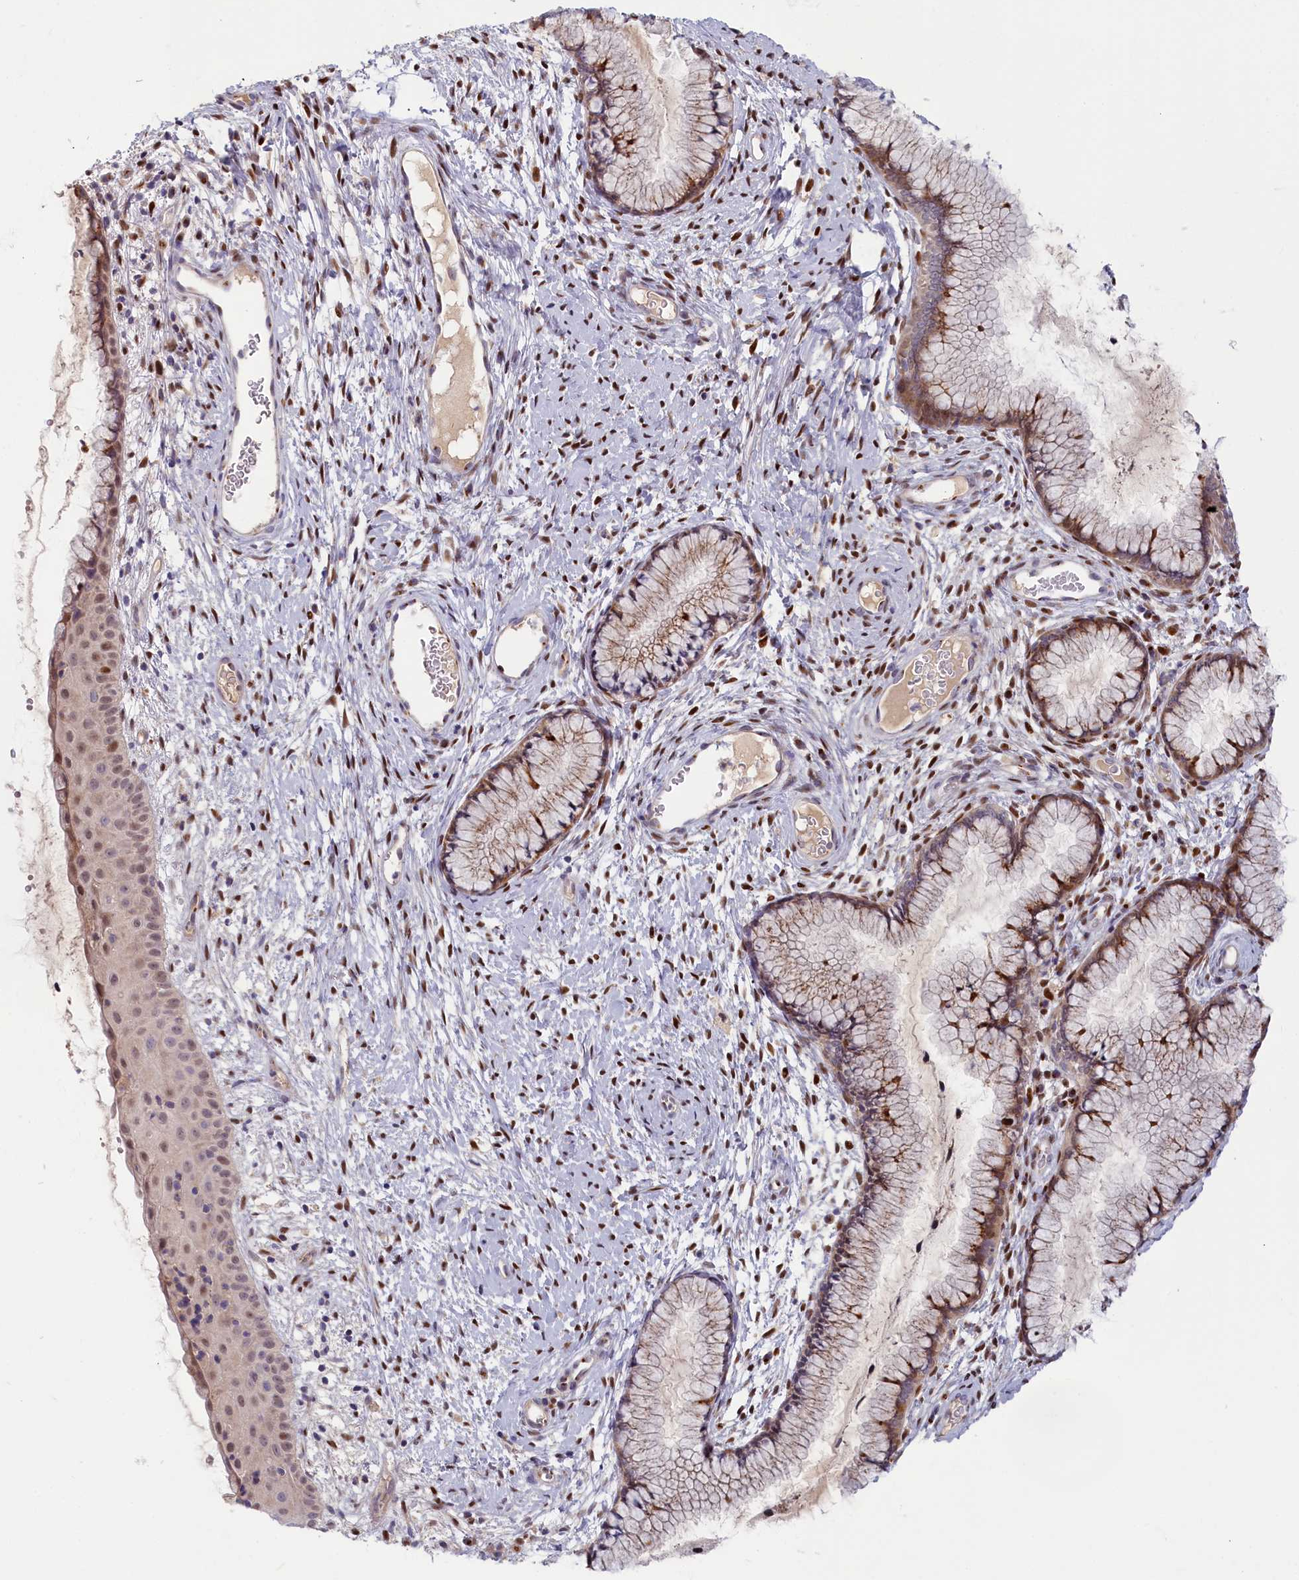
{"staining": {"intensity": "moderate", "quantity": "25%-75%", "location": "cytoplasmic/membranous,nuclear"}, "tissue": "cervix", "cell_type": "Glandular cells", "image_type": "normal", "snomed": [{"axis": "morphology", "description": "Normal tissue, NOS"}, {"axis": "topography", "description": "Cervix"}], "caption": "Approximately 25%-75% of glandular cells in benign human cervix show moderate cytoplasmic/membranous,nuclear protein positivity as visualized by brown immunohistochemical staining.", "gene": "CHST12", "patient": {"sex": "female", "age": 42}}